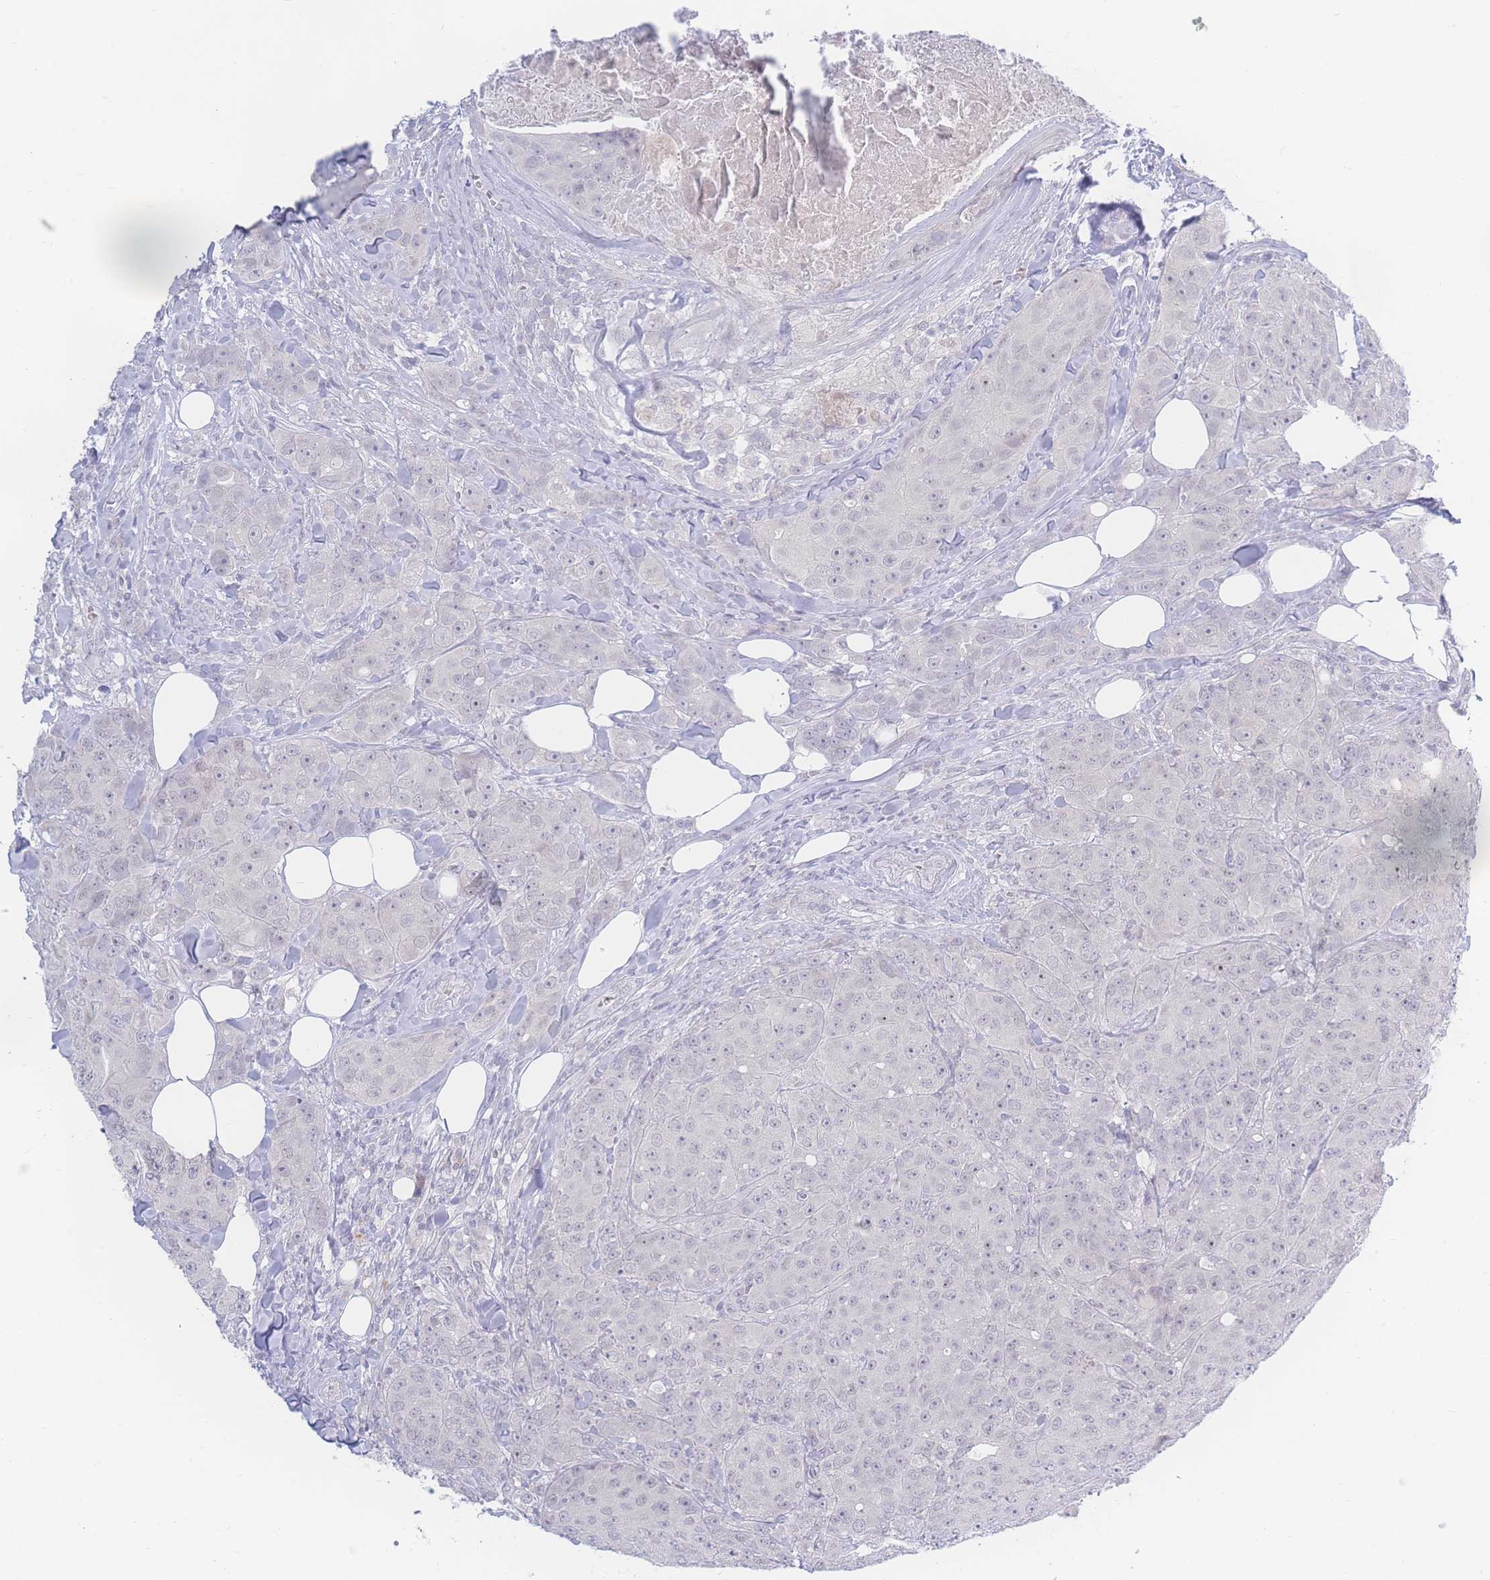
{"staining": {"intensity": "negative", "quantity": "none", "location": "none"}, "tissue": "breast cancer", "cell_type": "Tumor cells", "image_type": "cancer", "snomed": [{"axis": "morphology", "description": "Duct carcinoma"}, {"axis": "topography", "description": "Breast"}], "caption": "Immunohistochemistry micrograph of neoplastic tissue: human intraductal carcinoma (breast) stained with DAB displays no significant protein staining in tumor cells.", "gene": "PRSS22", "patient": {"sex": "female", "age": 43}}